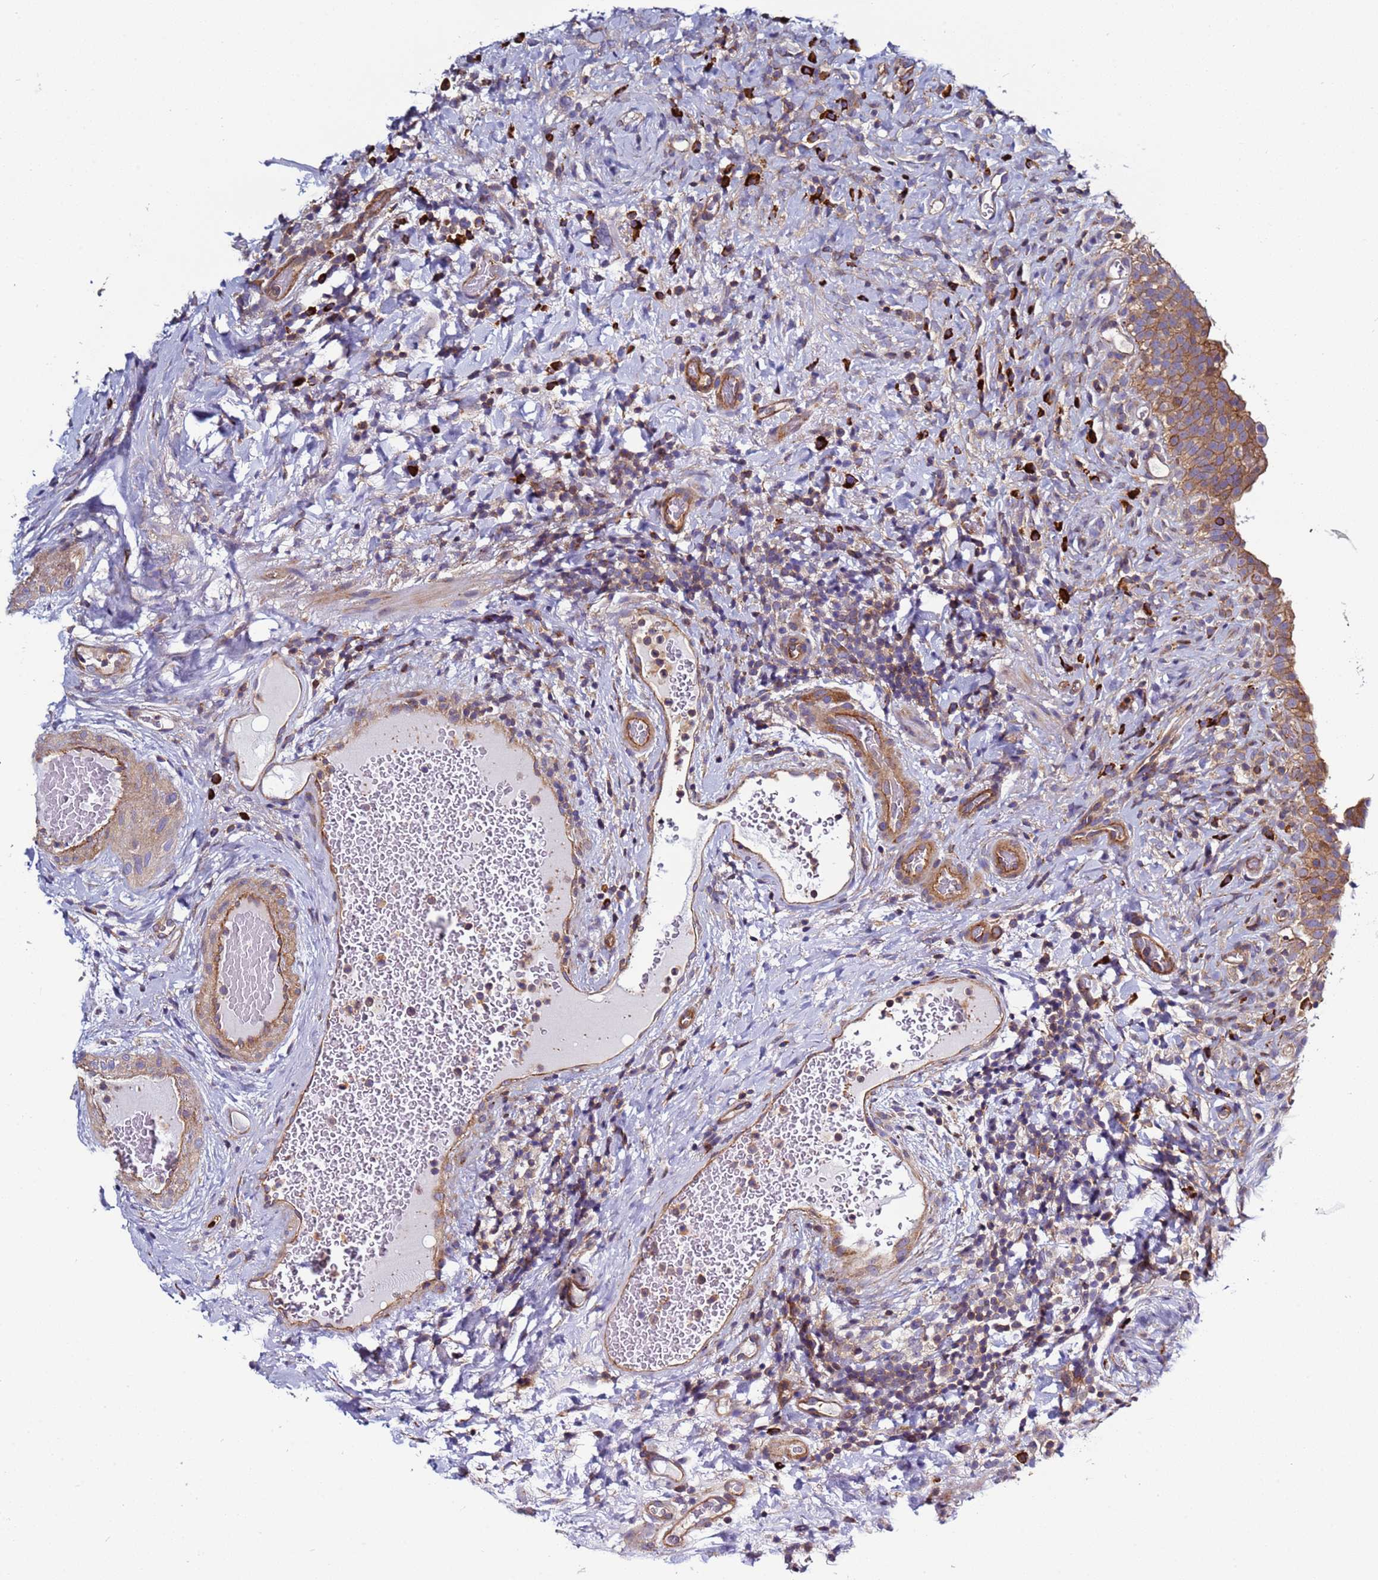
{"staining": {"intensity": "moderate", "quantity": ">75%", "location": "cytoplasmic/membranous"}, "tissue": "urinary bladder", "cell_type": "Urothelial cells", "image_type": "normal", "snomed": [{"axis": "morphology", "description": "Normal tissue, NOS"}, {"axis": "morphology", "description": "Urothelial carcinoma, High grade"}, {"axis": "topography", "description": "Urinary bladder"}], "caption": "This image reveals normal urinary bladder stained with immunohistochemistry to label a protein in brown. The cytoplasmic/membranous of urothelial cells show moderate positivity for the protein. Nuclei are counter-stained blue.", "gene": "EFCAB8", "patient": {"sex": "female", "age": 60}}